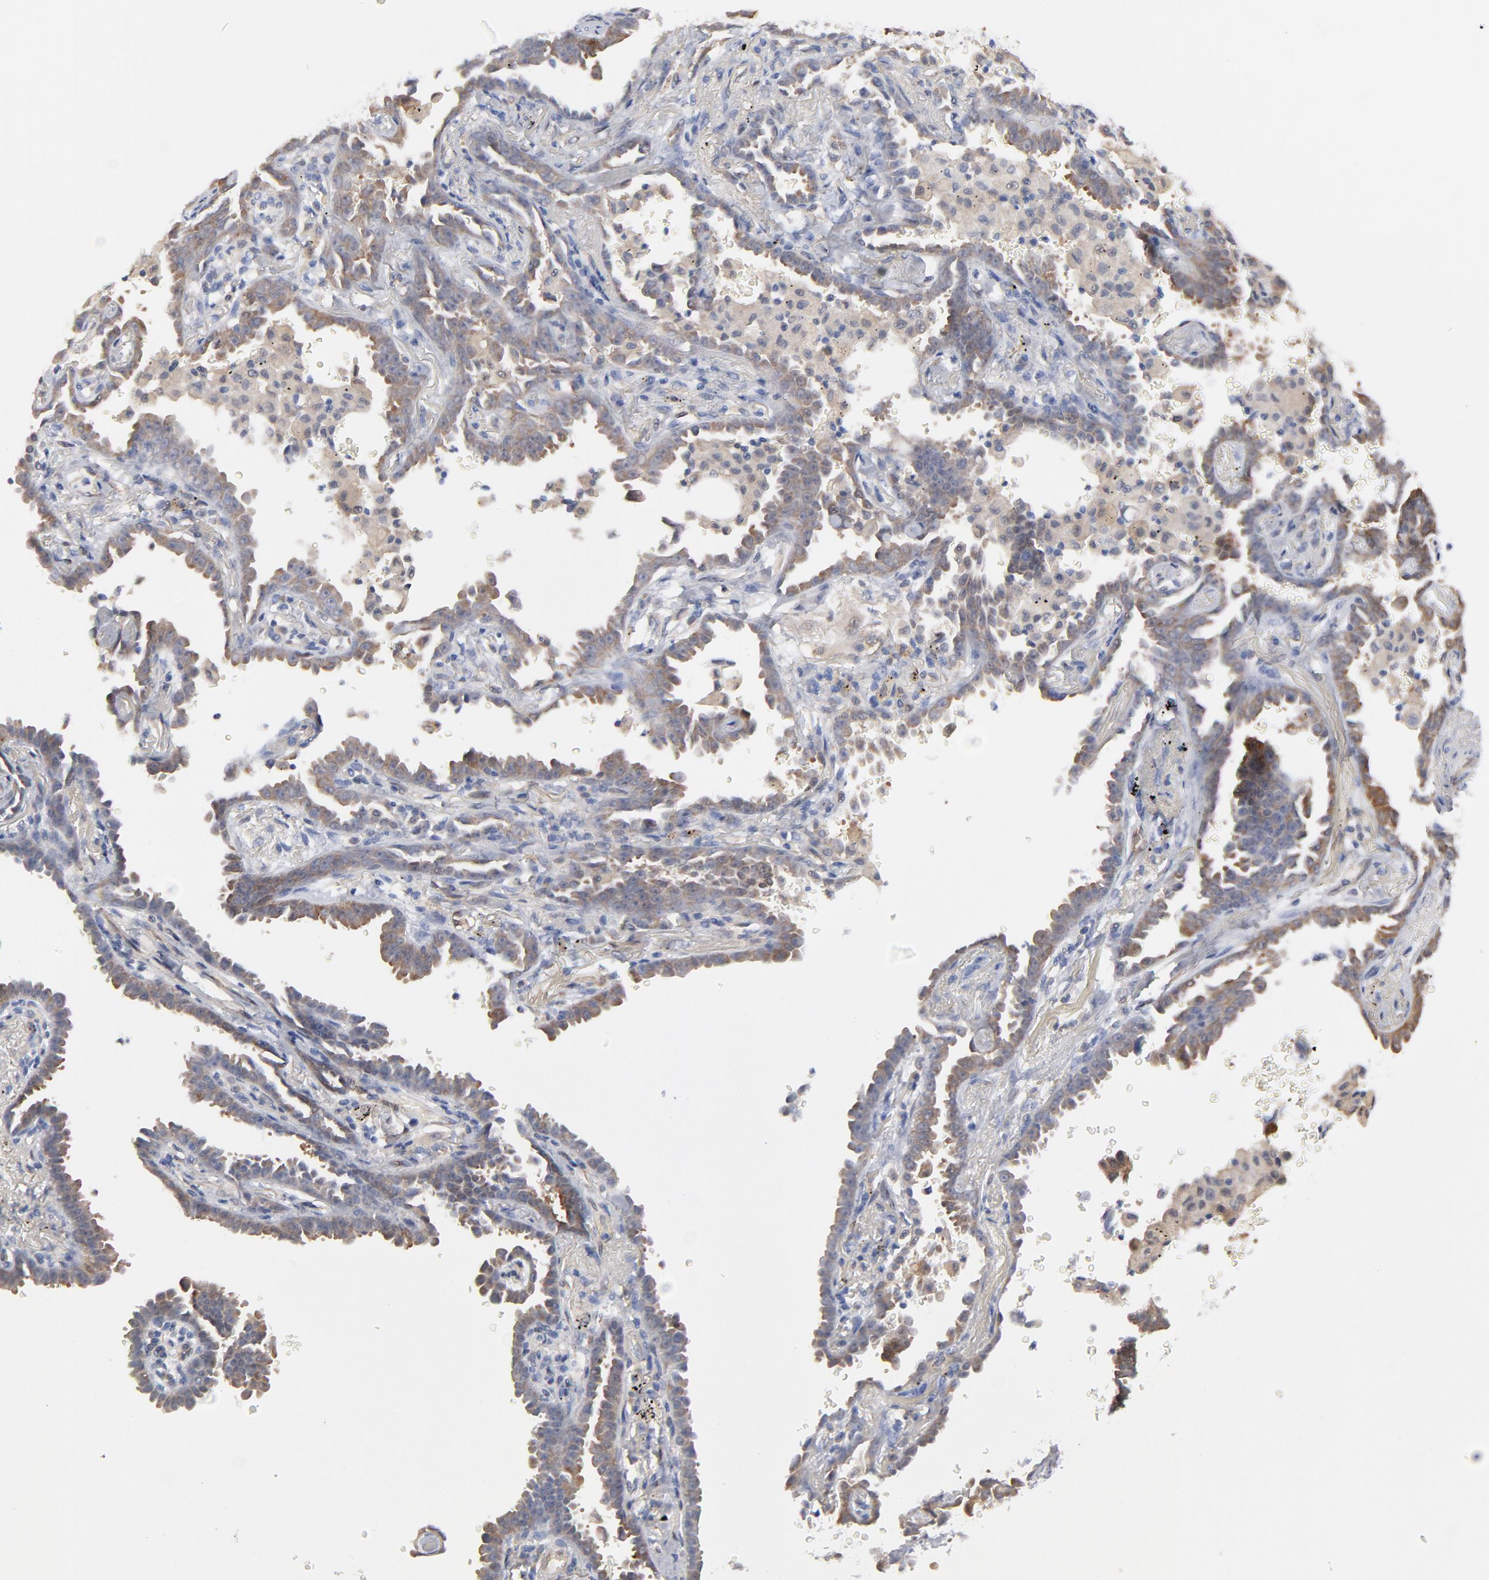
{"staining": {"intensity": "weak", "quantity": ">75%", "location": "cytoplasmic/membranous"}, "tissue": "lung cancer", "cell_type": "Tumor cells", "image_type": "cancer", "snomed": [{"axis": "morphology", "description": "Adenocarcinoma, NOS"}, {"axis": "topography", "description": "Lung"}], "caption": "Immunohistochemical staining of human lung adenocarcinoma reveals weak cytoplasmic/membranous protein positivity in about >75% of tumor cells.", "gene": "ARRB1", "patient": {"sex": "female", "age": 64}}